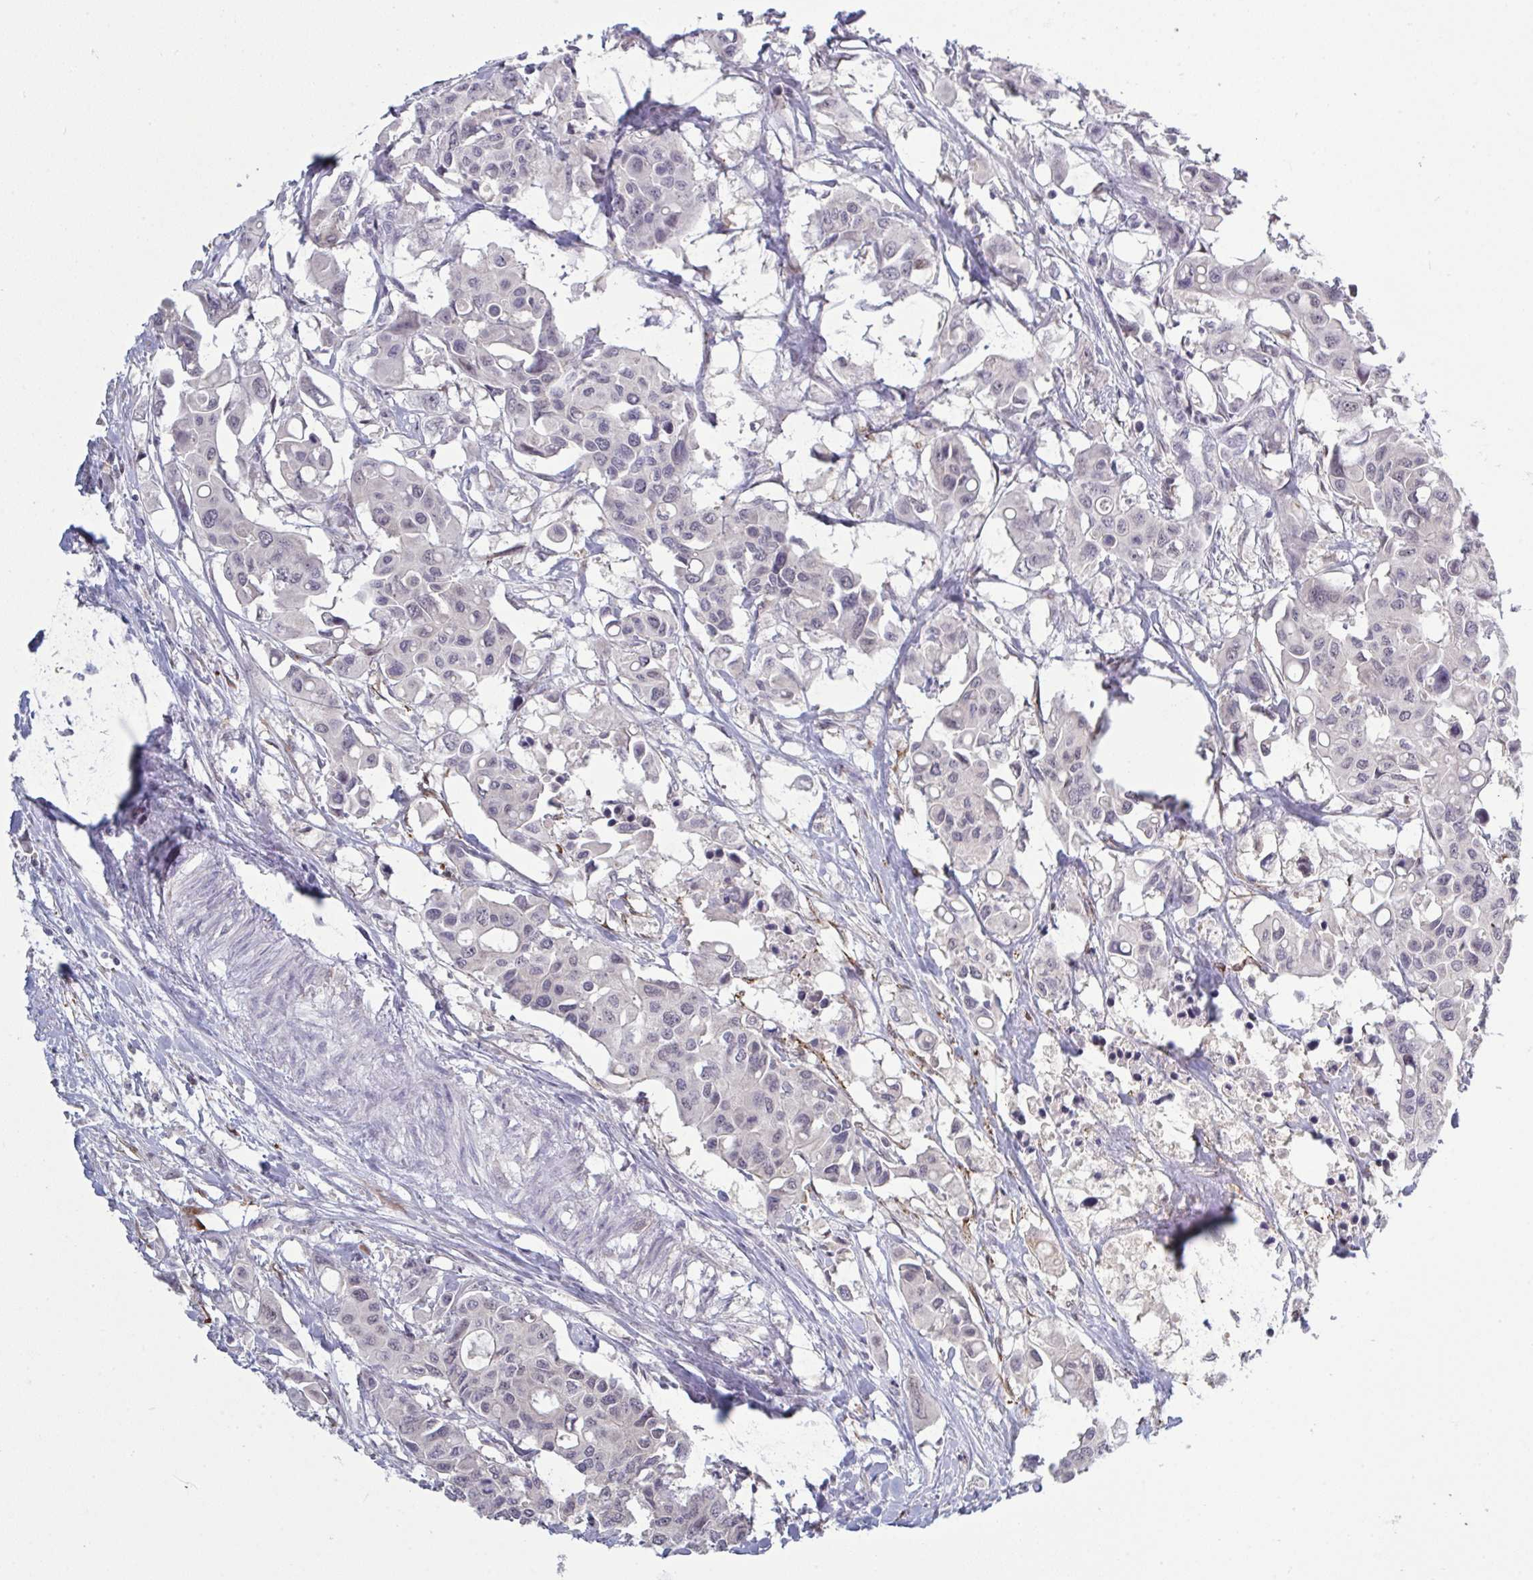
{"staining": {"intensity": "negative", "quantity": "none", "location": "none"}, "tissue": "colorectal cancer", "cell_type": "Tumor cells", "image_type": "cancer", "snomed": [{"axis": "morphology", "description": "Adenocarcinoma, NOS"}, {"axis": "topography", "description": "Colon"}], "caption": "This is an immunohistochemistry photomicrograph of colorectal cancer. There is no expression in tumor cells.", "gene": "ZNF784", "patient": {"sex": "male", "age": 77}}